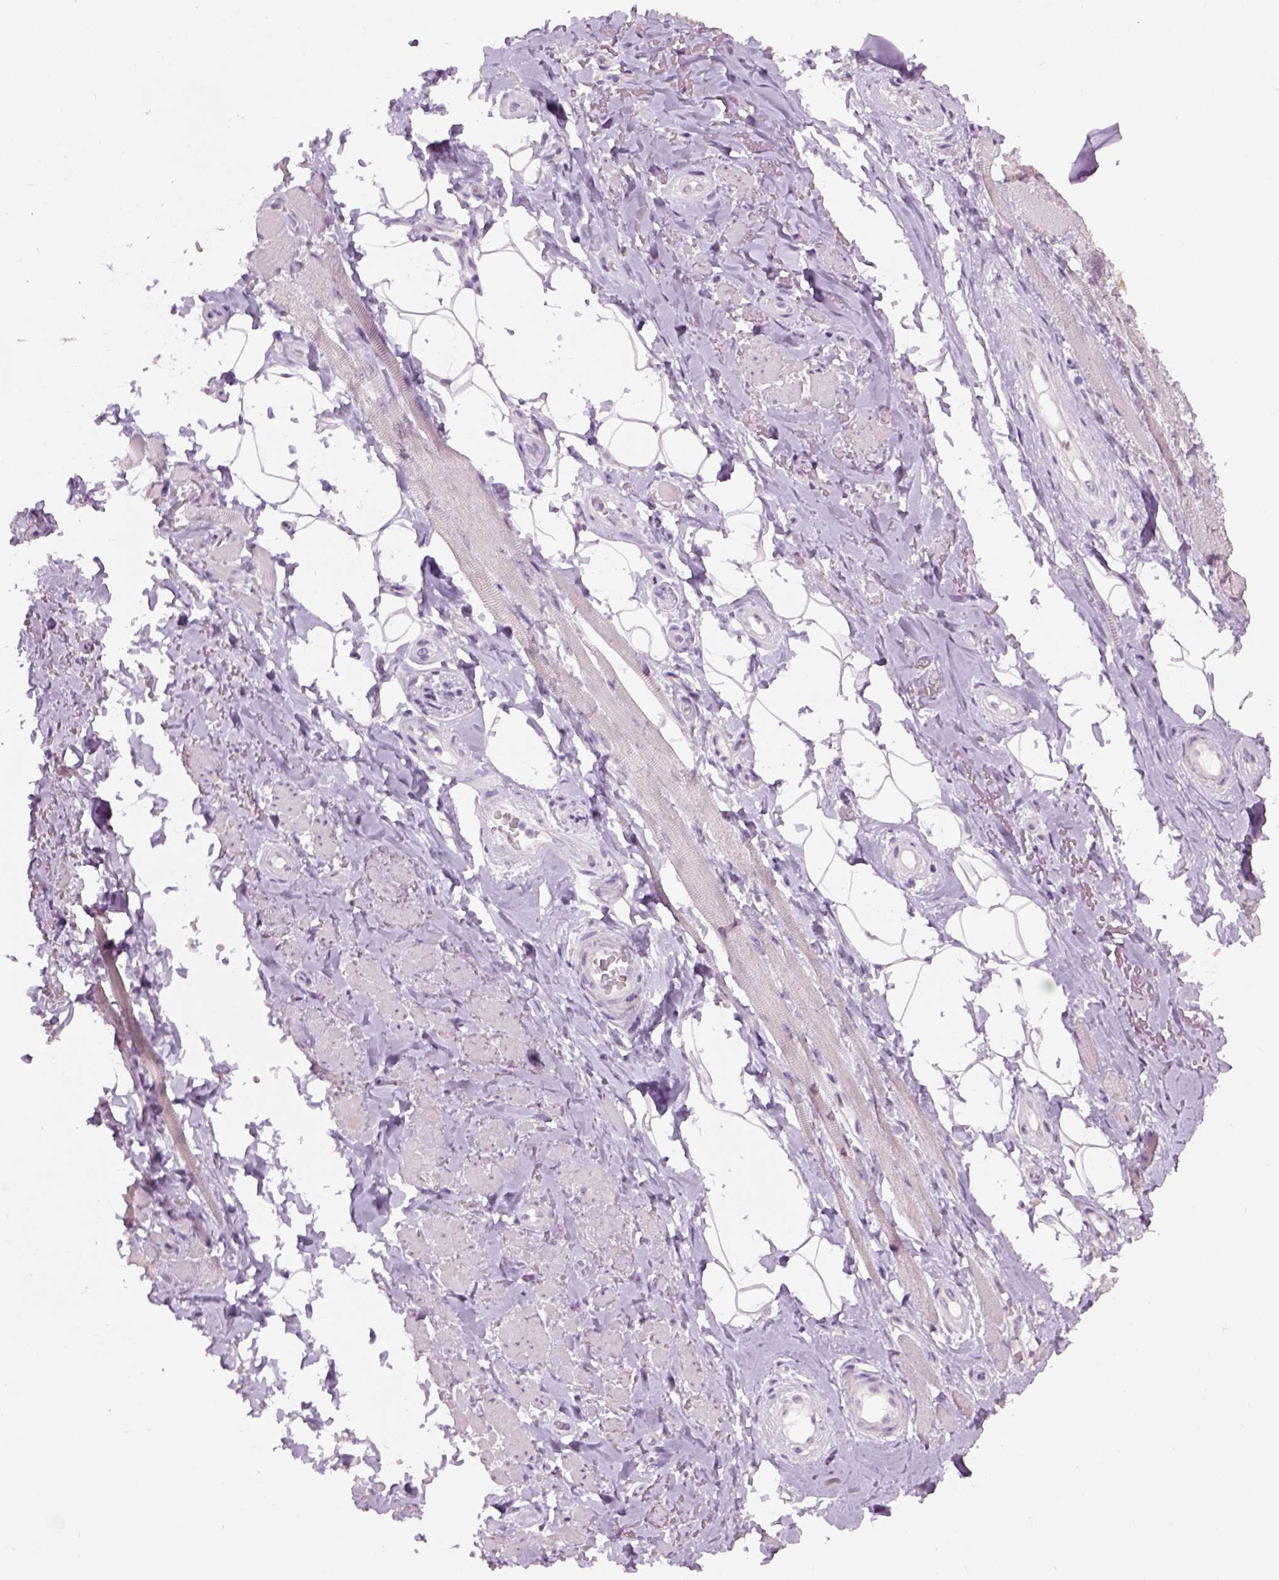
{"staining": {"intensity": "negative", "quantity": "none", "location": "none"}, "tissue": "adipose tissue", "cell_type": "Adipocytes", "image_type": "normal", "snomed": [{"axis": "morphology", "description": "Normal tissue, NOS"}, {"axis": "topography", "description": "Anal"}, {"axis": "topography", "description": "Peripheral nerve tissue"}], "caption": "Photomicrograph shows no protein positivity in adipocytes of normal adipose tissue.", "gene": "GABRB2", "patient": {"sex": "male", "age": 53}}